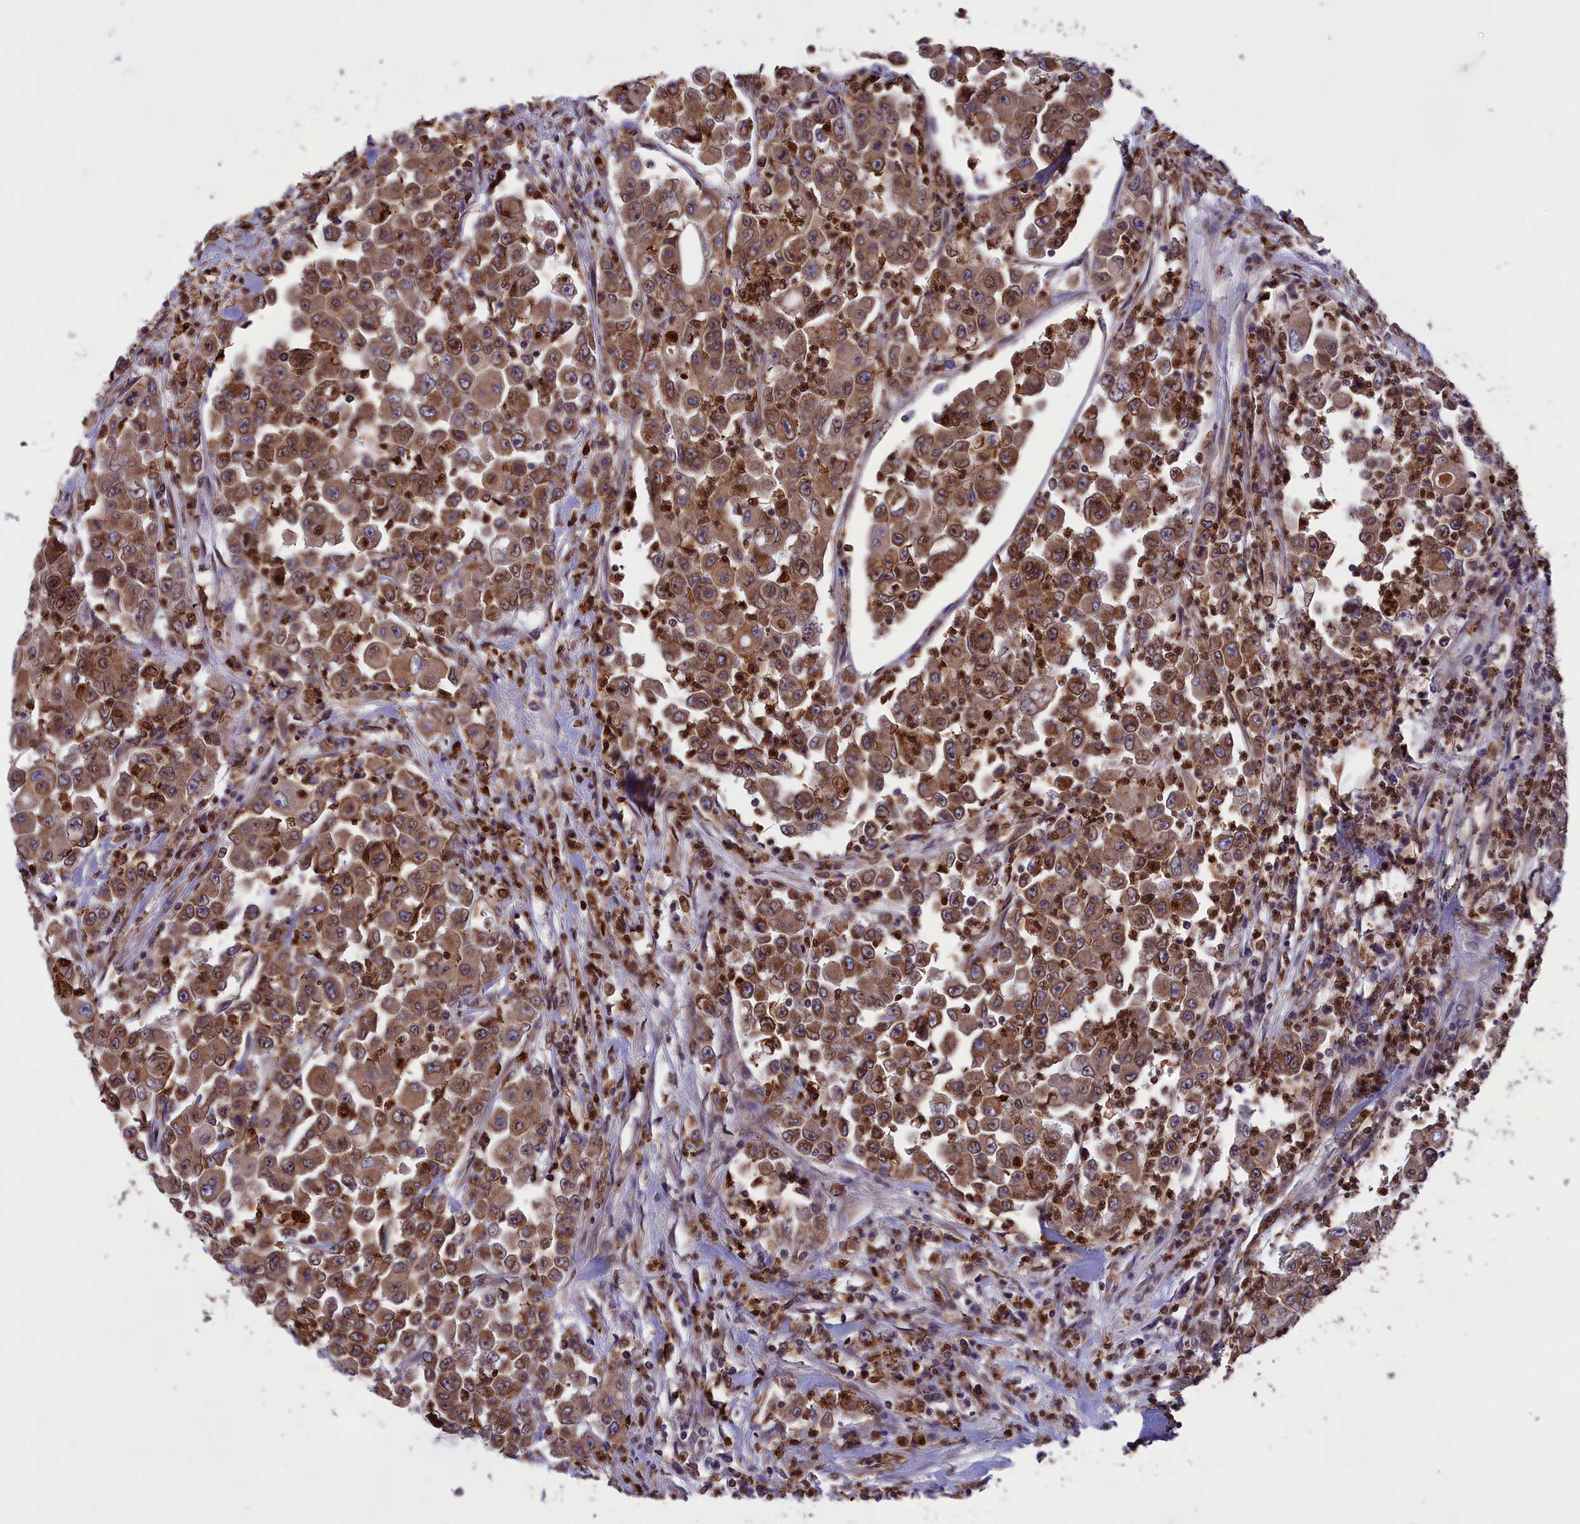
{"staining": {"intensity": "moderate", "quantity": ">75%", "location": "cytoplasmic/membranous"}, "tissue": "colorectal cancer", "cell_type": "Tumor cells", "image_type": "cancer", "snomed": [{"axis": "morphology", "description": "Adenocarcinoma, NOS"}, {"axis": "topography", "description": "Colon"}], "caption": "Protein staining of colorectal cancer tissue reveals moderate cytoplasmic/membranous positivity in about >75% of tumor cells. (DAB IHC with brightfield microscopy, high magnification).", "gene": "PKHD1L1", "patient": {"sex": "male", "age": 51}}